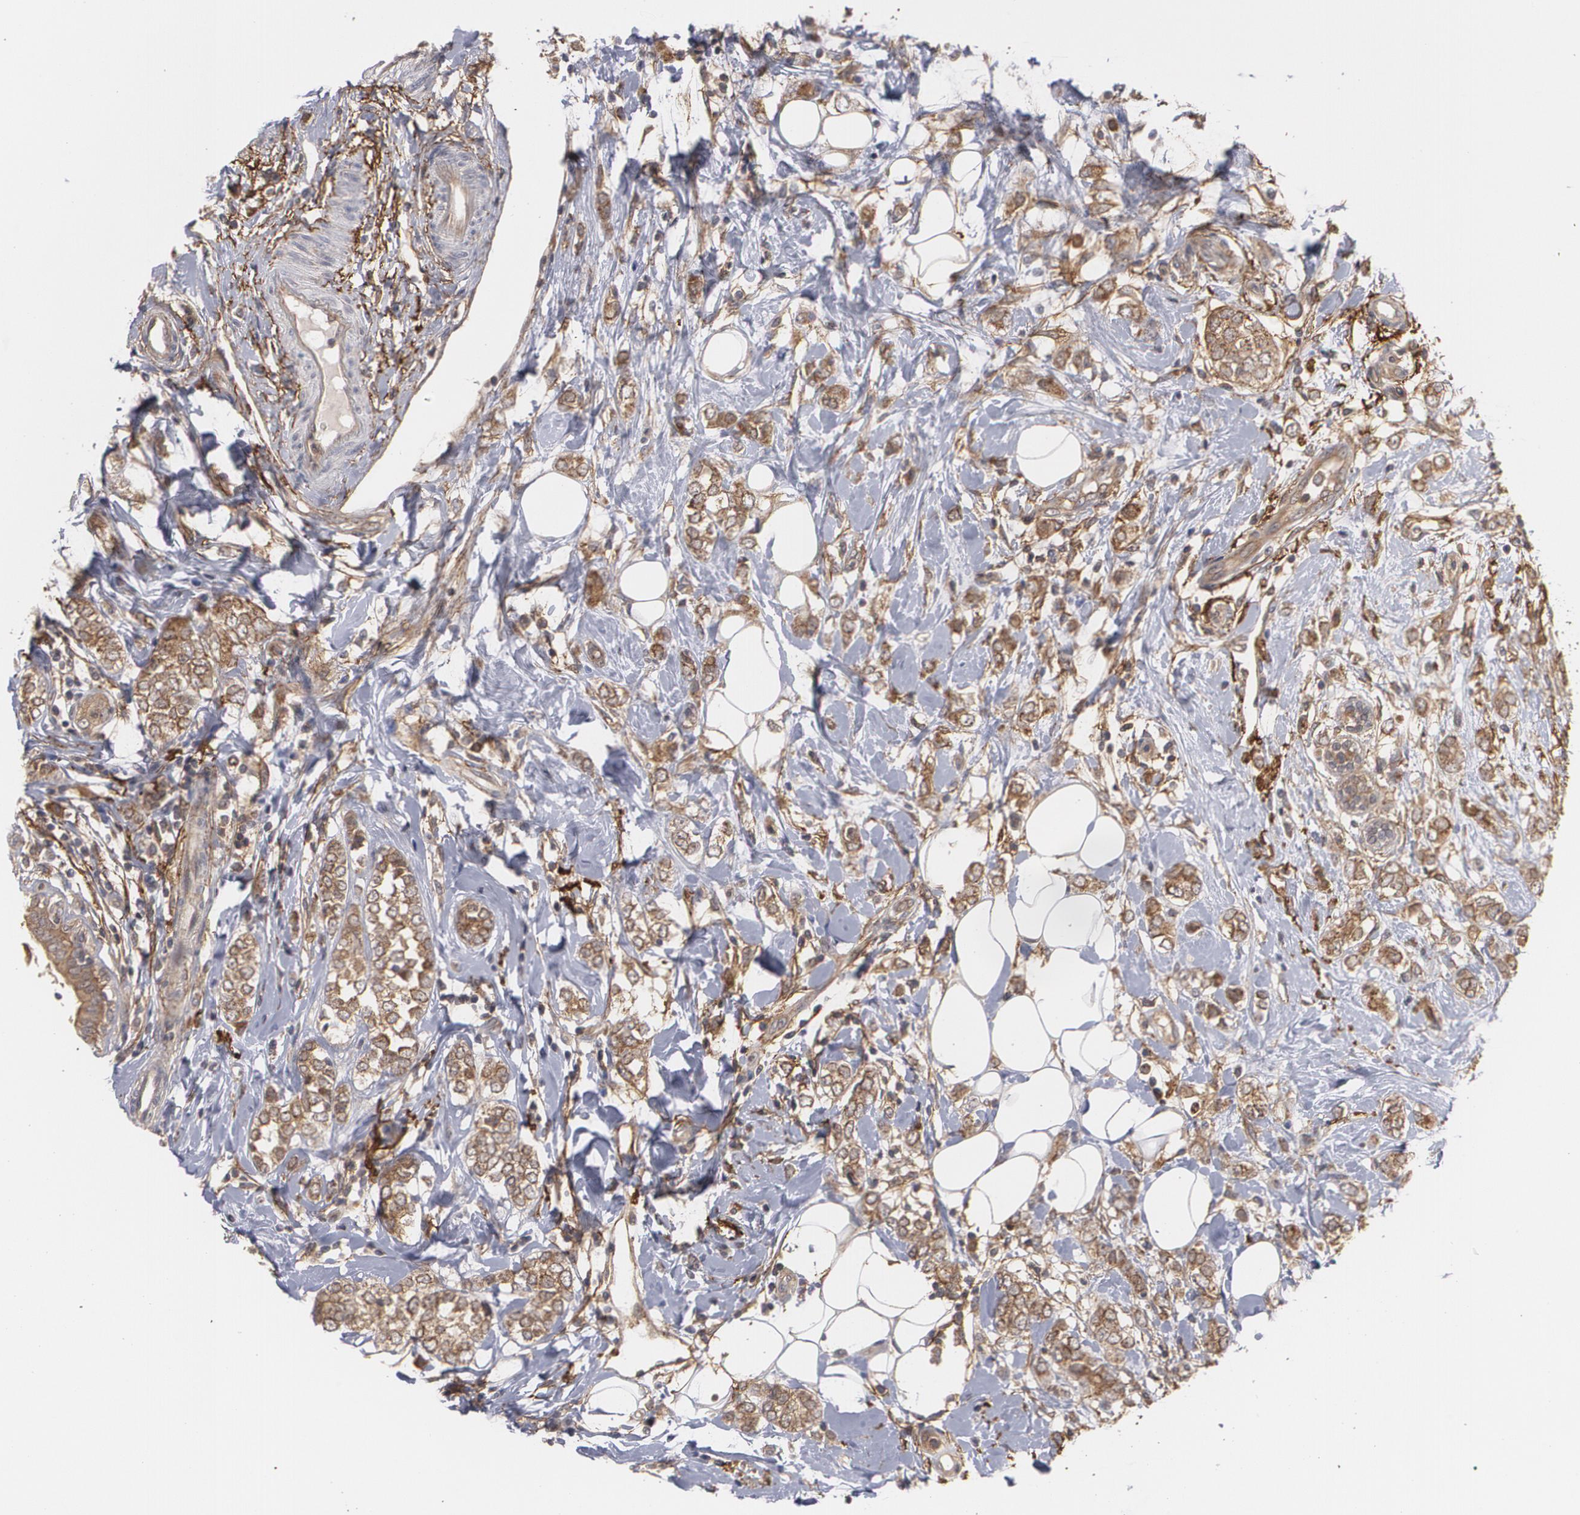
{"staining": {"intensity": "weak", "quantity": ">75%", "location": "cytoplasmic/membranous"}, "tissue": "breast cancer", "cell_type": "Tumor cells", "image_type": "cancer", "snomed": [{"axis": "morphology", "description": "Normal tissue, NOS"}, {"axis": "morphology", "description": "Lobular carcinoma"}, {"axis": "topography", "description": "Breast"}], "caption": "DAB (3,3'-diaminobenzidine) immunohistochemical staining of breast cancer demonstrates weak cytoplasmic/membranous protein expression in about >75% of tumor cells.", "gene": "BMP6", "patient": {"sex": "female", "age": 47}}